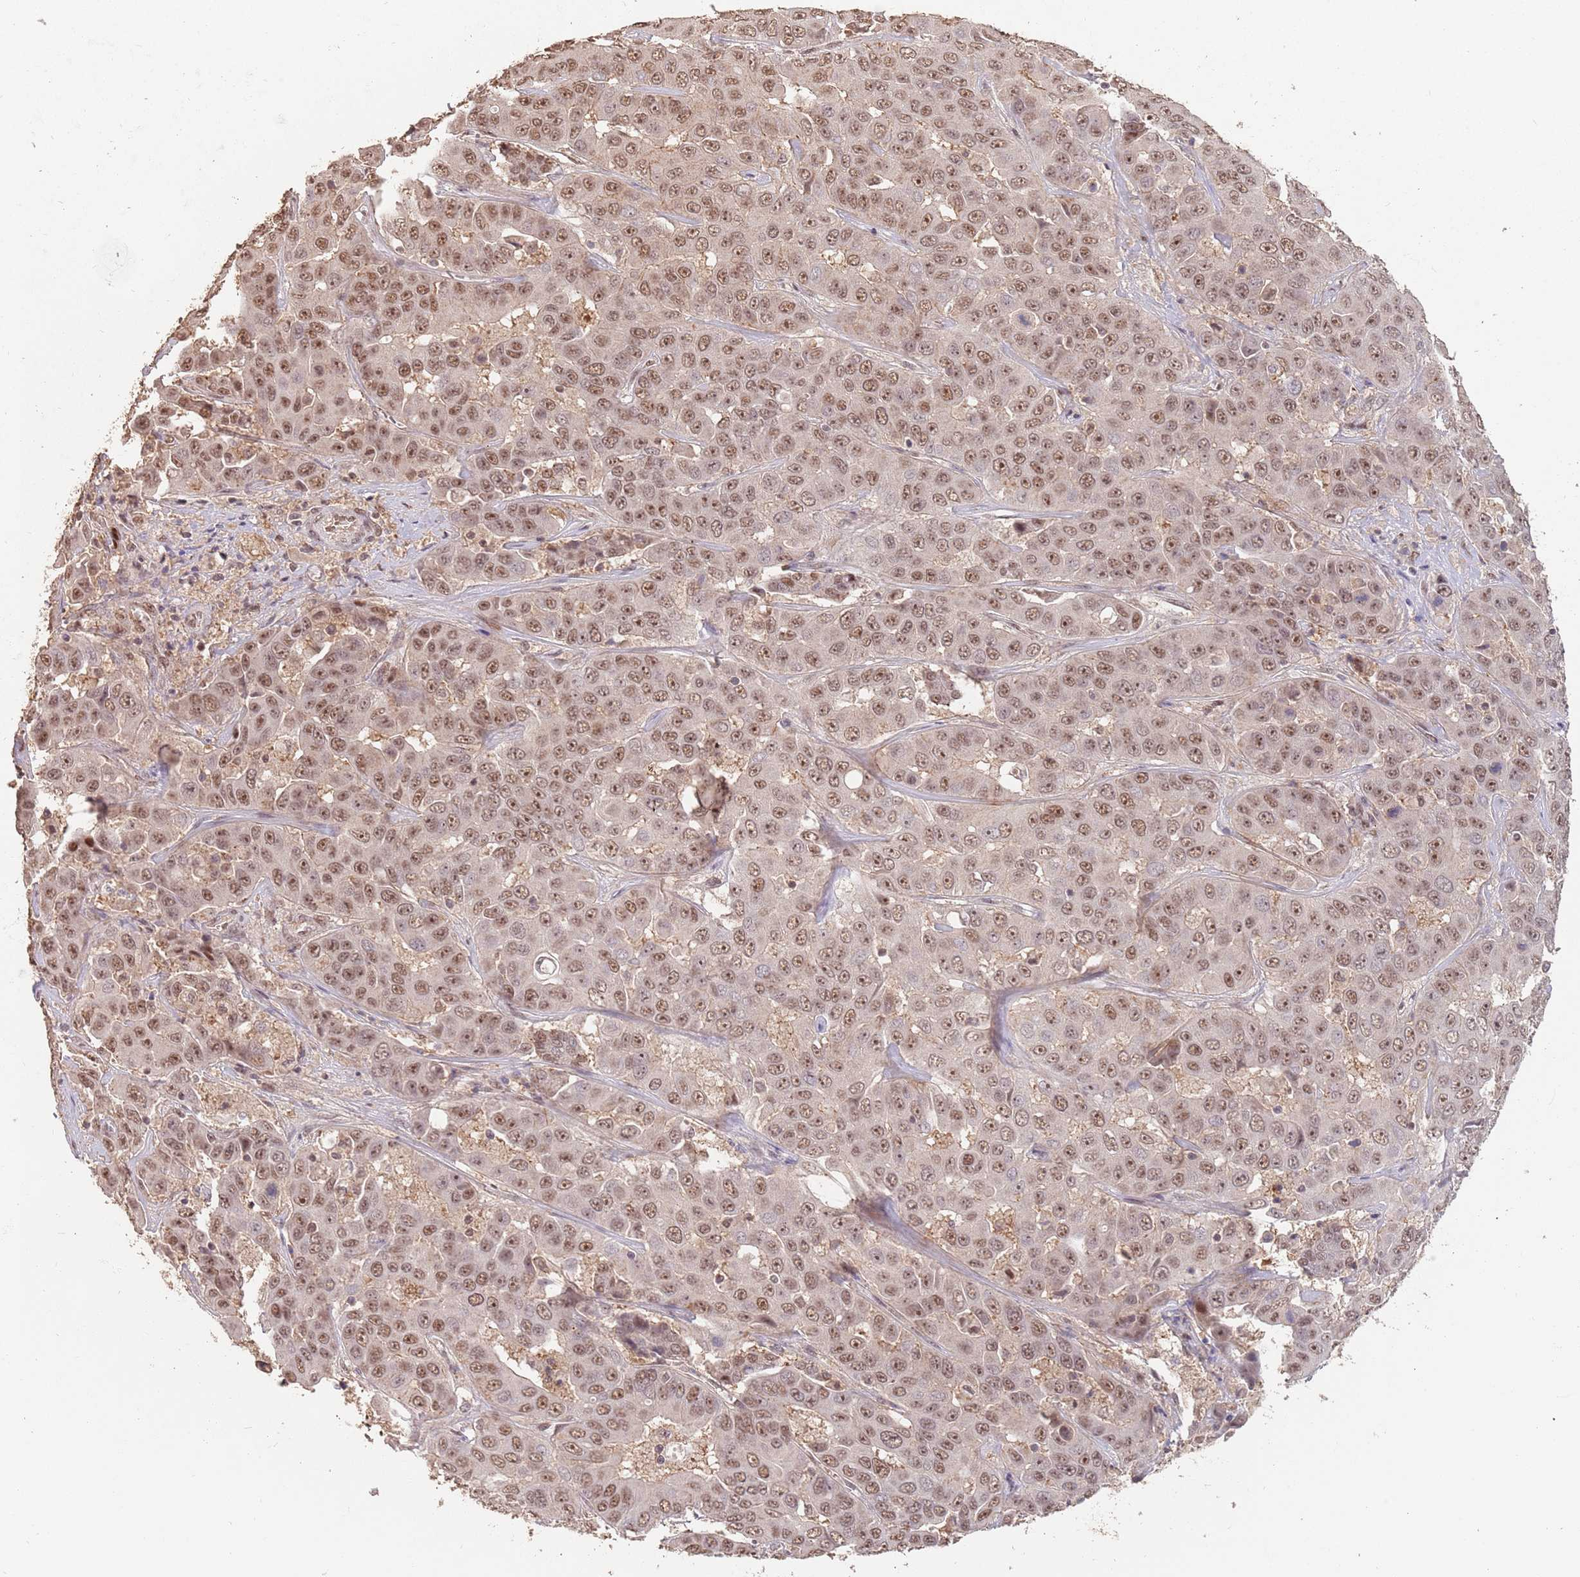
{"staining": {"intensity": "moderate", "quantity": ">75%", "location": "nuclear"}, "tissue": "liver cancer", "cell_type": "Tumor cells", "image_type": "cancer", "snomed": [{"axis": "morphology", "description": "Cholangiocarcinoma"}, {"axis": "topography", "description": "Liver"}], "caption": "Protein staining of liver cancer tissue displays moderate nuclear staining in approximately >75% of tumor cells.", "gene": "RFXANK", "patient": {"sex": "female", "age": 52}}